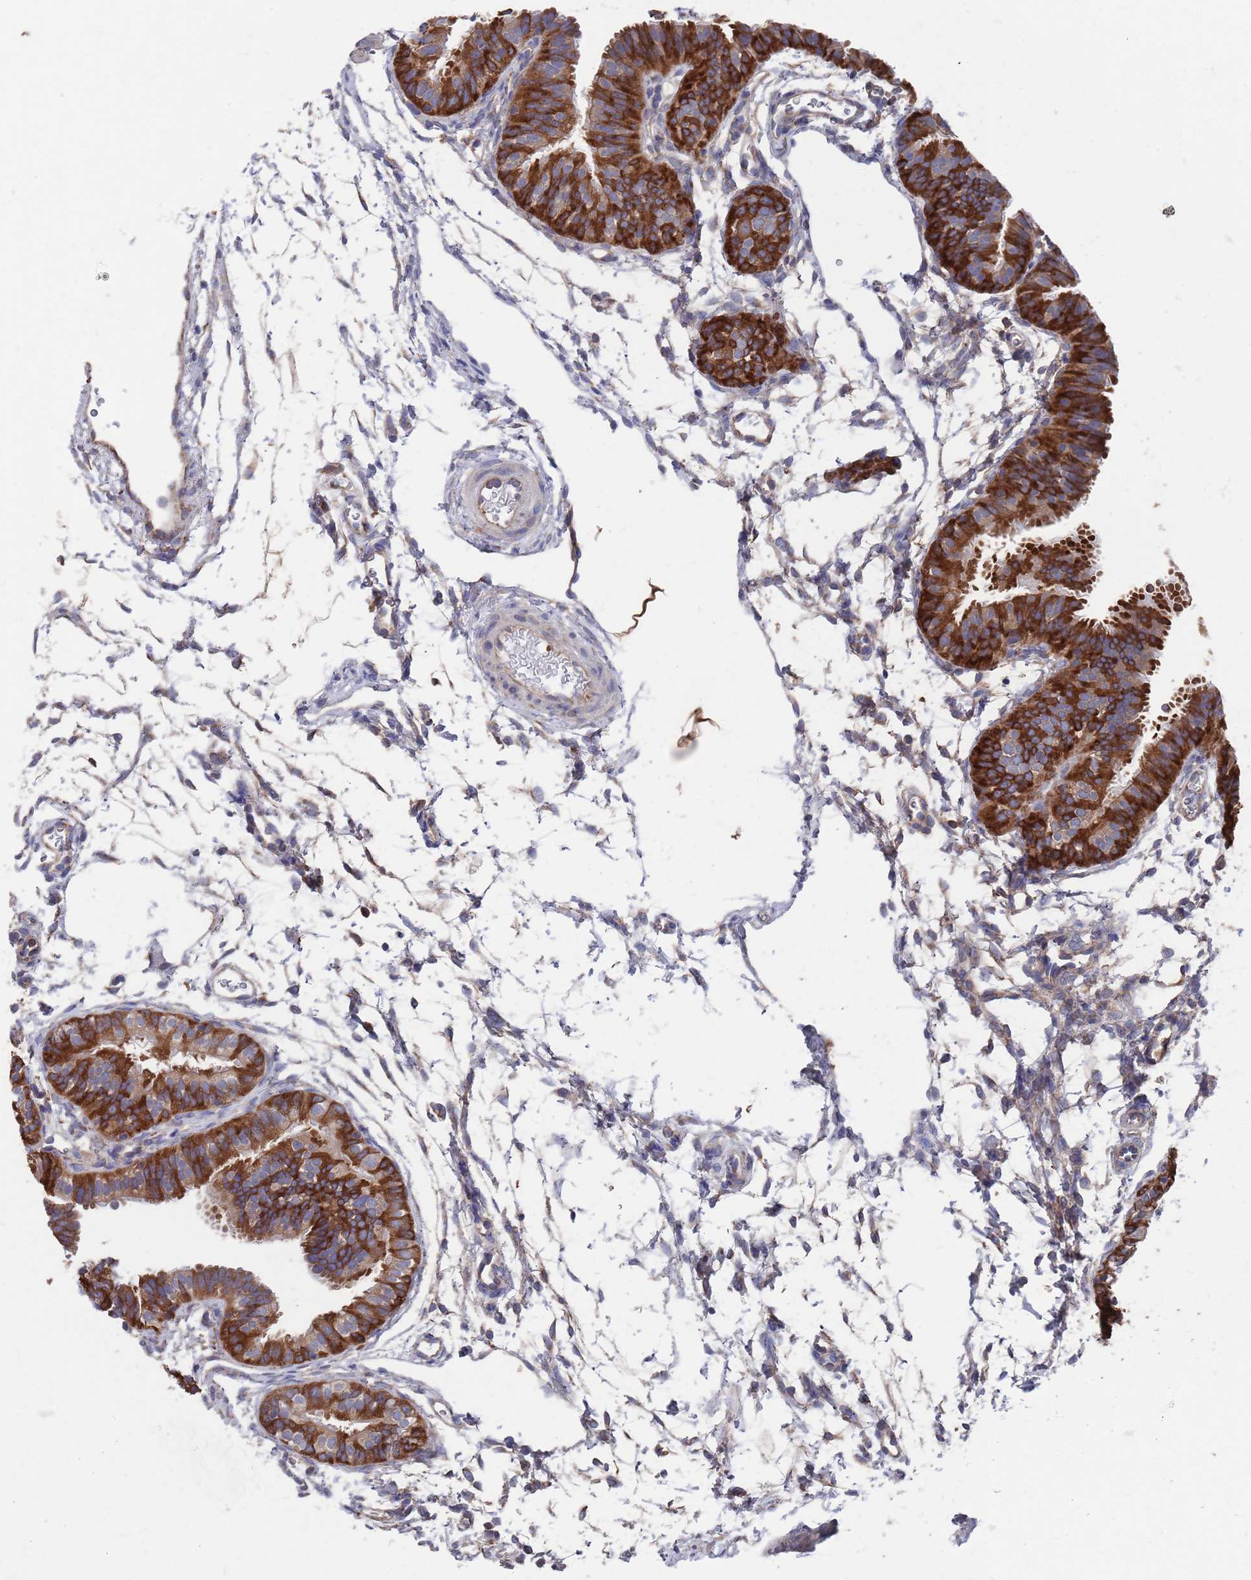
{"staining": {"intensity": "strong", "quantity": ">75%", "location": "cytoplasmic/membranous"}, "tissue": "fallopian tube", "cell_type": "Glandular cells", "image_type": "normal", "snomed": [{"axis": "morphology", "description": "Normal tissue, NOS"}, {"axis": "topography", "description": "Fallopian tube"}], "caption": "A photomicrograph of fallopian tube stained for a protein demonstrates strong cytoplasmic/membranous brown staining in glandular cells.", "gene": "GID8", "patient": {"sex": "female", "age": 35}}